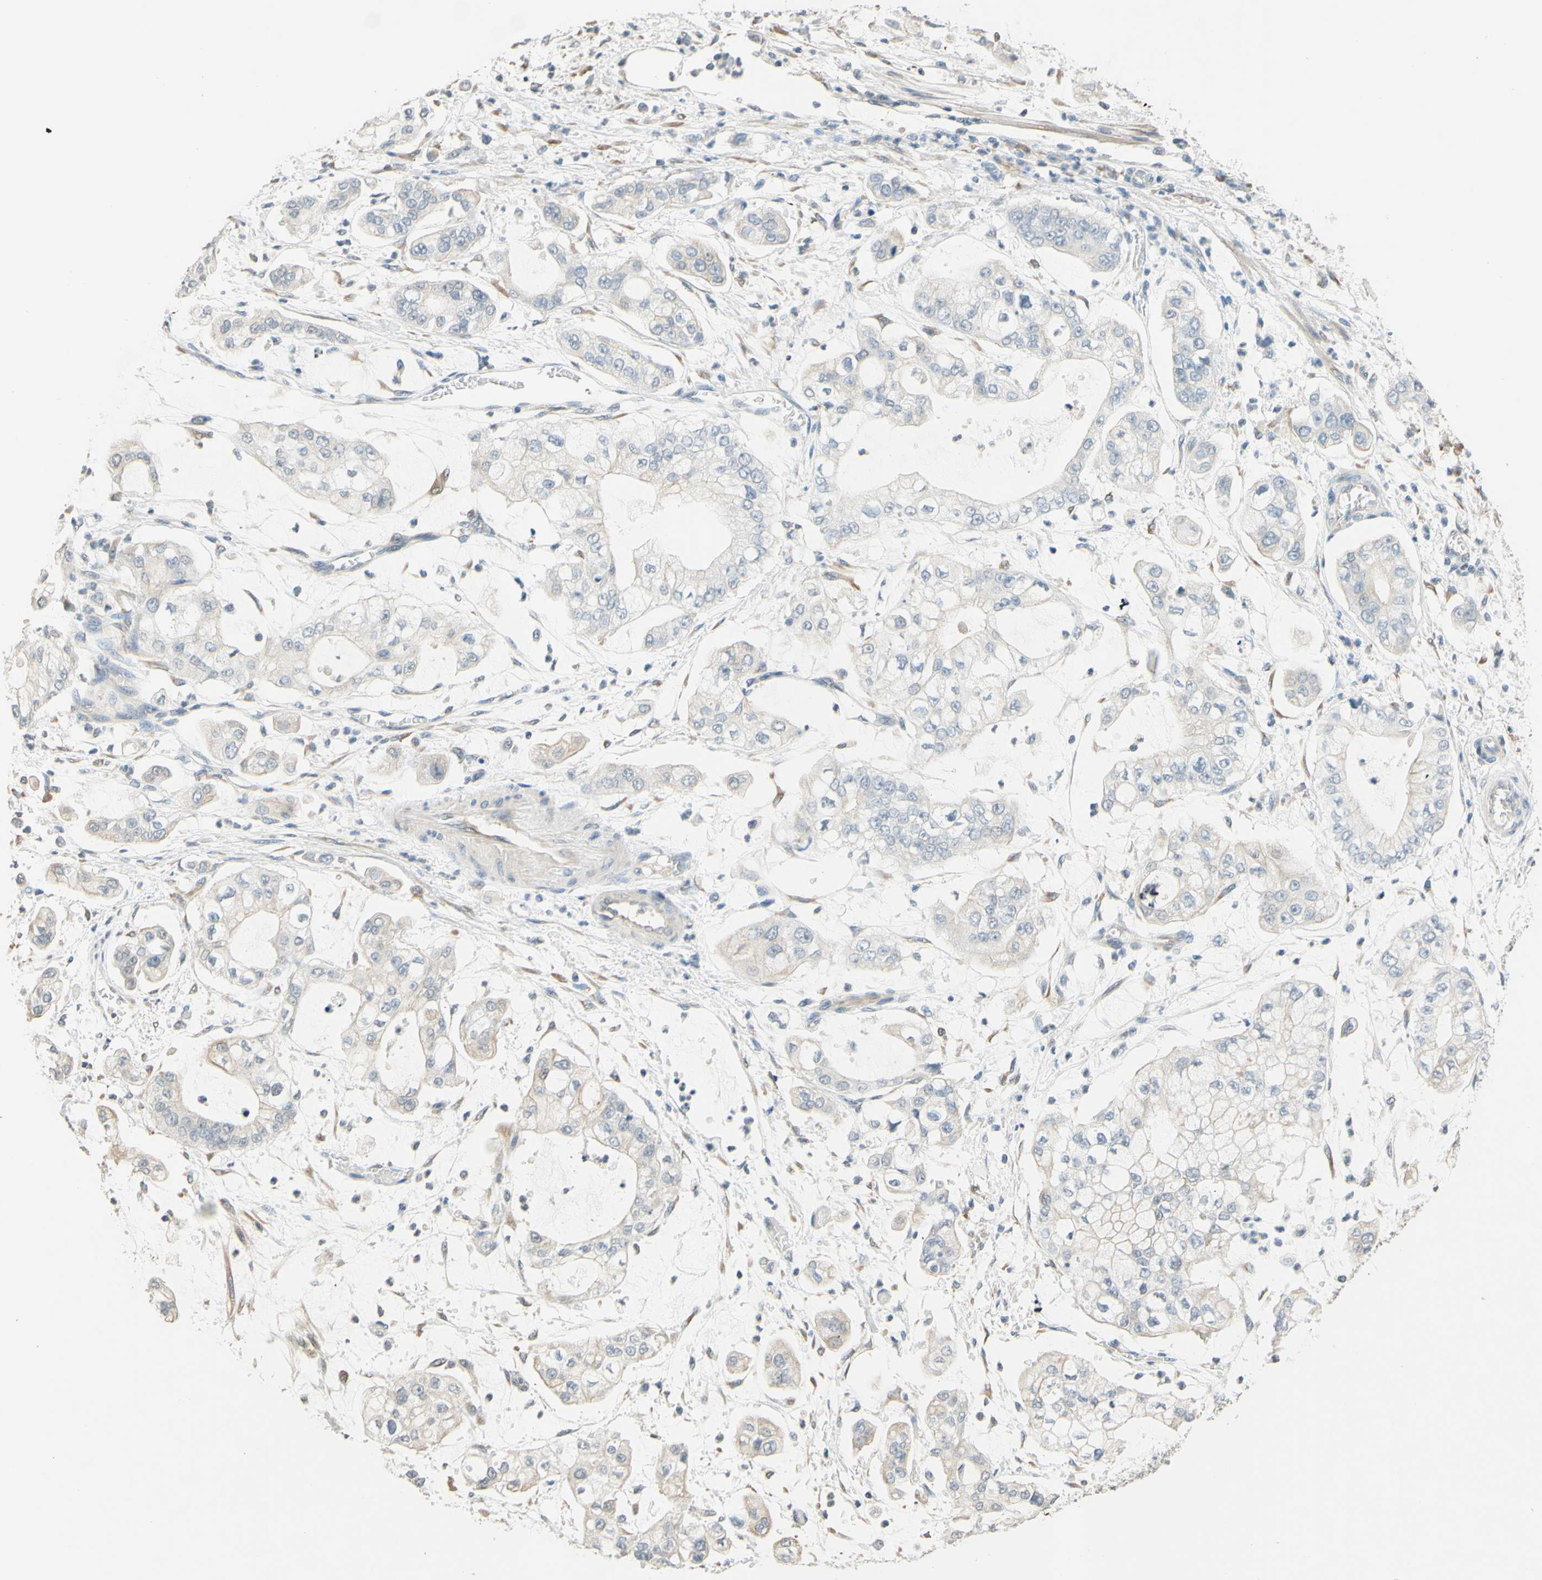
{"staining": {"intensity": "weak", "quantity": "25%-75%", "location": "cytoplasmic/membranous"}, "tissue": "stomach cancer", "cell_type": "Tumor cells", "image_type": "cancer", "snomed": [{"axis": "morphology", "description": "Adenocarcinoma, NOS"}, {"axis": "topography", "description": "Stomach"}], "caption": "The photomicrograph shows immunohistochemical staining of stomach cancer. There is weak cytoplasmic/membranous positivity is present in approximately 25%-75% of tumor cells. (DAB IHC, brown staining for protein, blue staining for nuclei).", "gene": "MAG", "patient": {"sex": "male", "age": 76}}